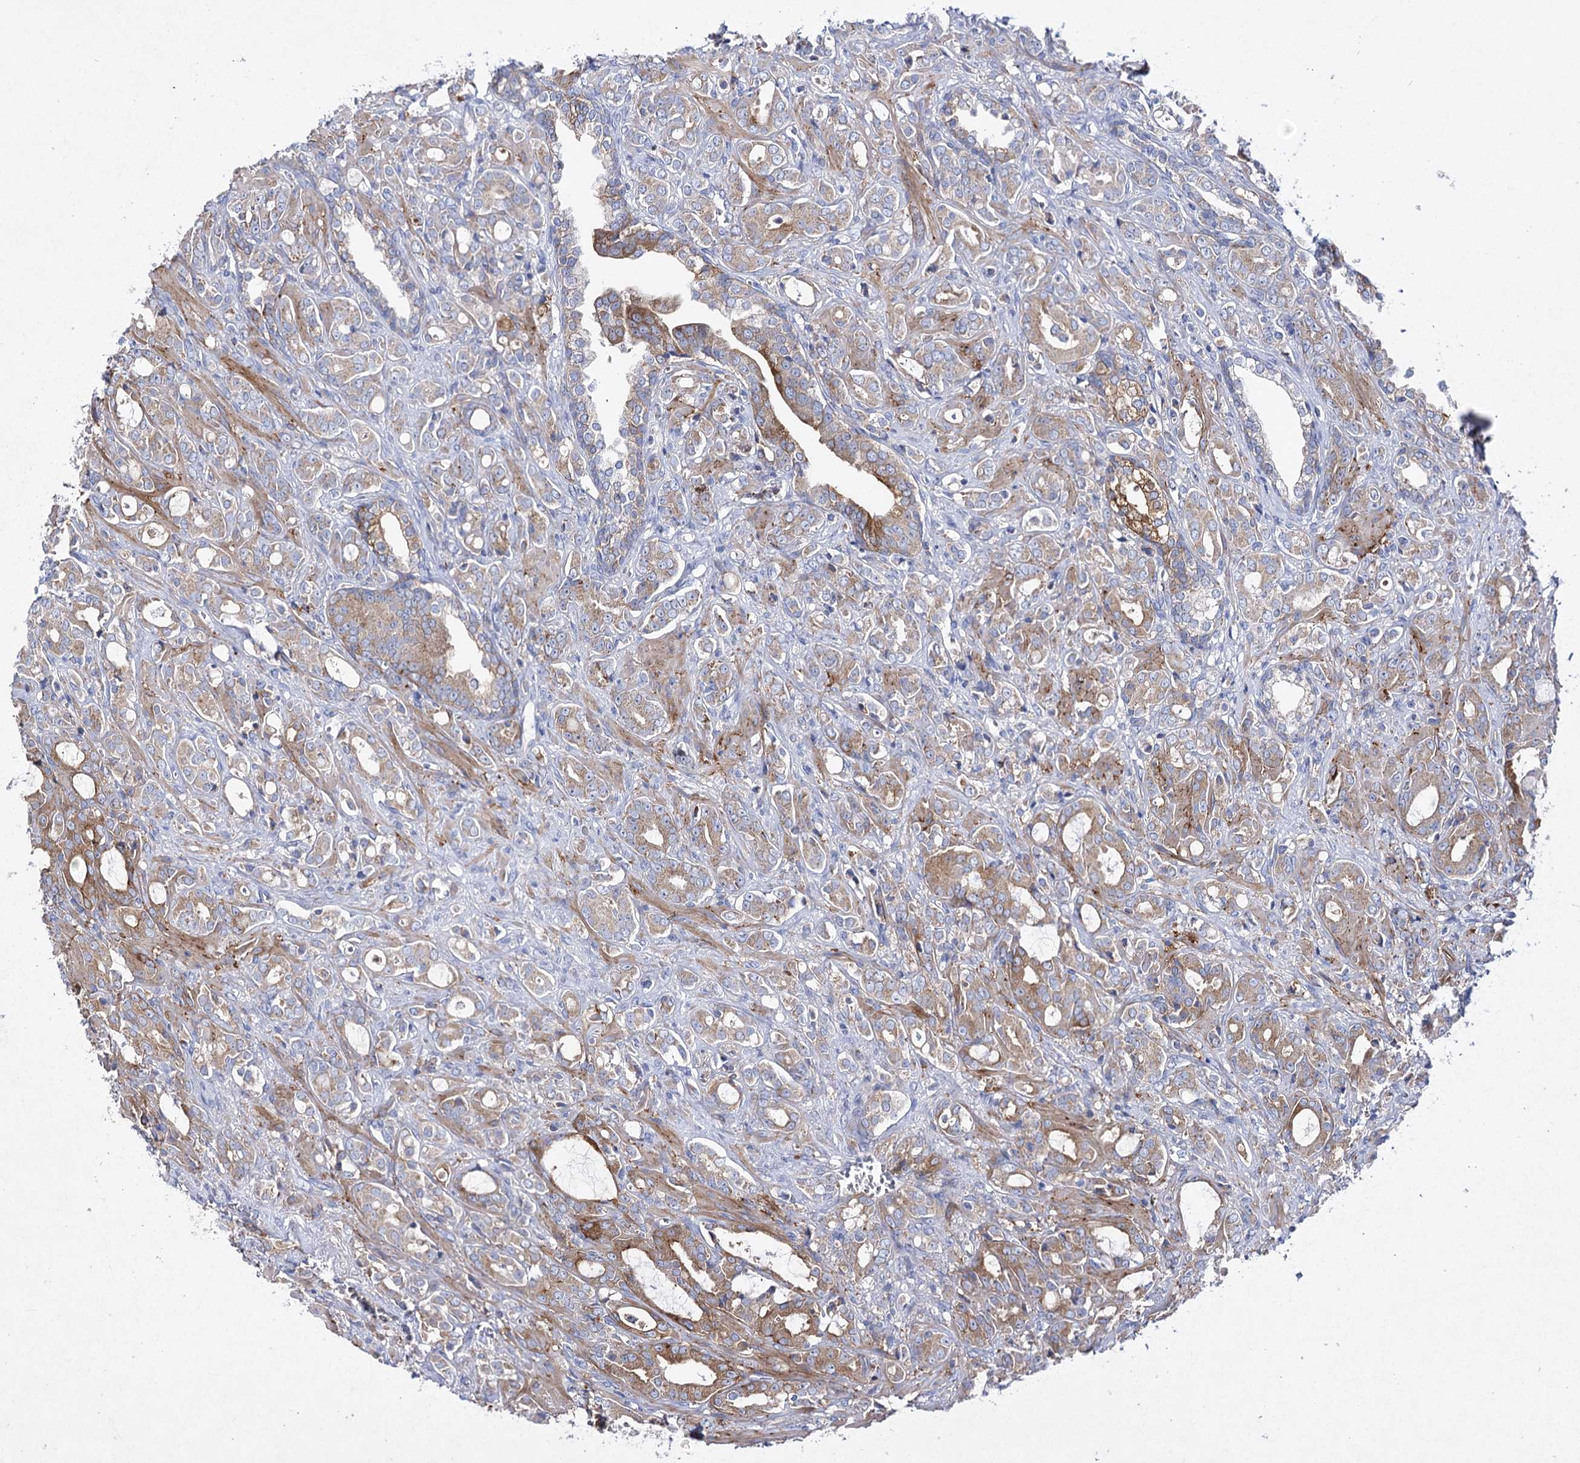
{"staining": {"intensity": "moderate", "quantity": ">75%", "location": "cytoplasmic/membranous"}, "tissue": "prostate cancer", "cell_type": "Tumor cells", "image_type": "cancer", "snomed": [{"axis": "morphology", "description": "Adenocarcinoma, High grade"}, {"axis": "topography", "description": "Prostate"}], "caption": "A high-resolution micrograph shows IHC staining of prostate adenocarcinoma (high-grade), which demonstrates moderate cytoplasmic/membranous staining in about >75% of tumor cells.", "gene": "COX15", "patient": {"sex": "male", "age": 72}}